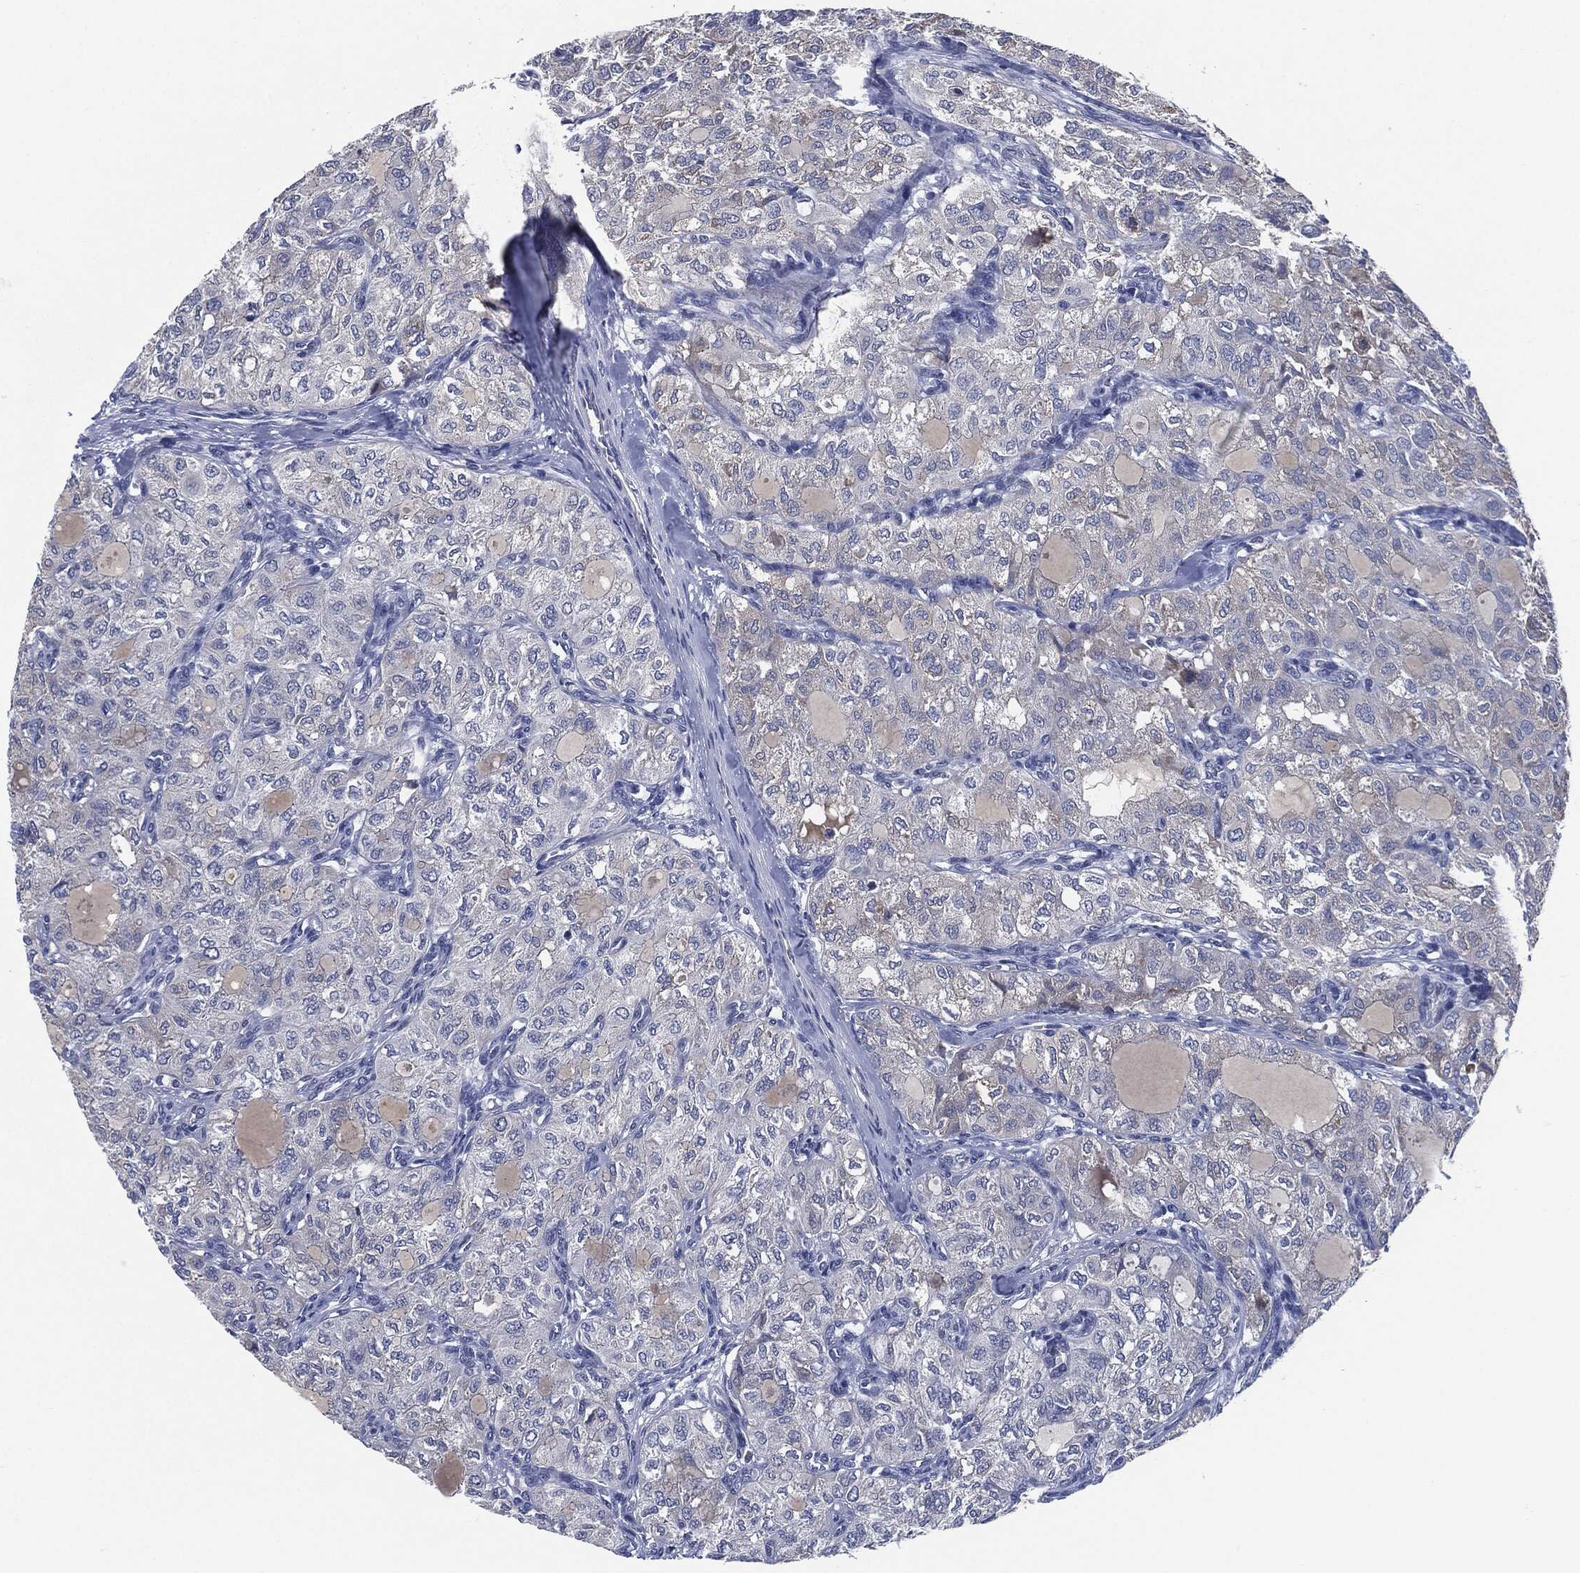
{"staining": {"intensity": "negative", "quantity": "none", "location": "none"}, "tissue": "thyroid cancer", "cell_type": "Tumor cells", "image_type": "cancer", "snomed": [{"axis": "morphology", "description": "Follicular adenoma carcinoma, NOS"}, {"axis": "topography", "description": "Thyroid gland"}], "caption": "Immunohistochemistry (IHC) photomicrograph of neoplastic tissue: human thyroid cancer stained with DAB (3,3'-diaminobenzidine) shows no significant protein expression in tumor cells. (DAB (3,3'-diaminobenzidine) immunohistochemistry visualized using brightfield microscopy, high magnification).", "gene": "IL2RG", "patient": {"sex": "male", "age": 75}}